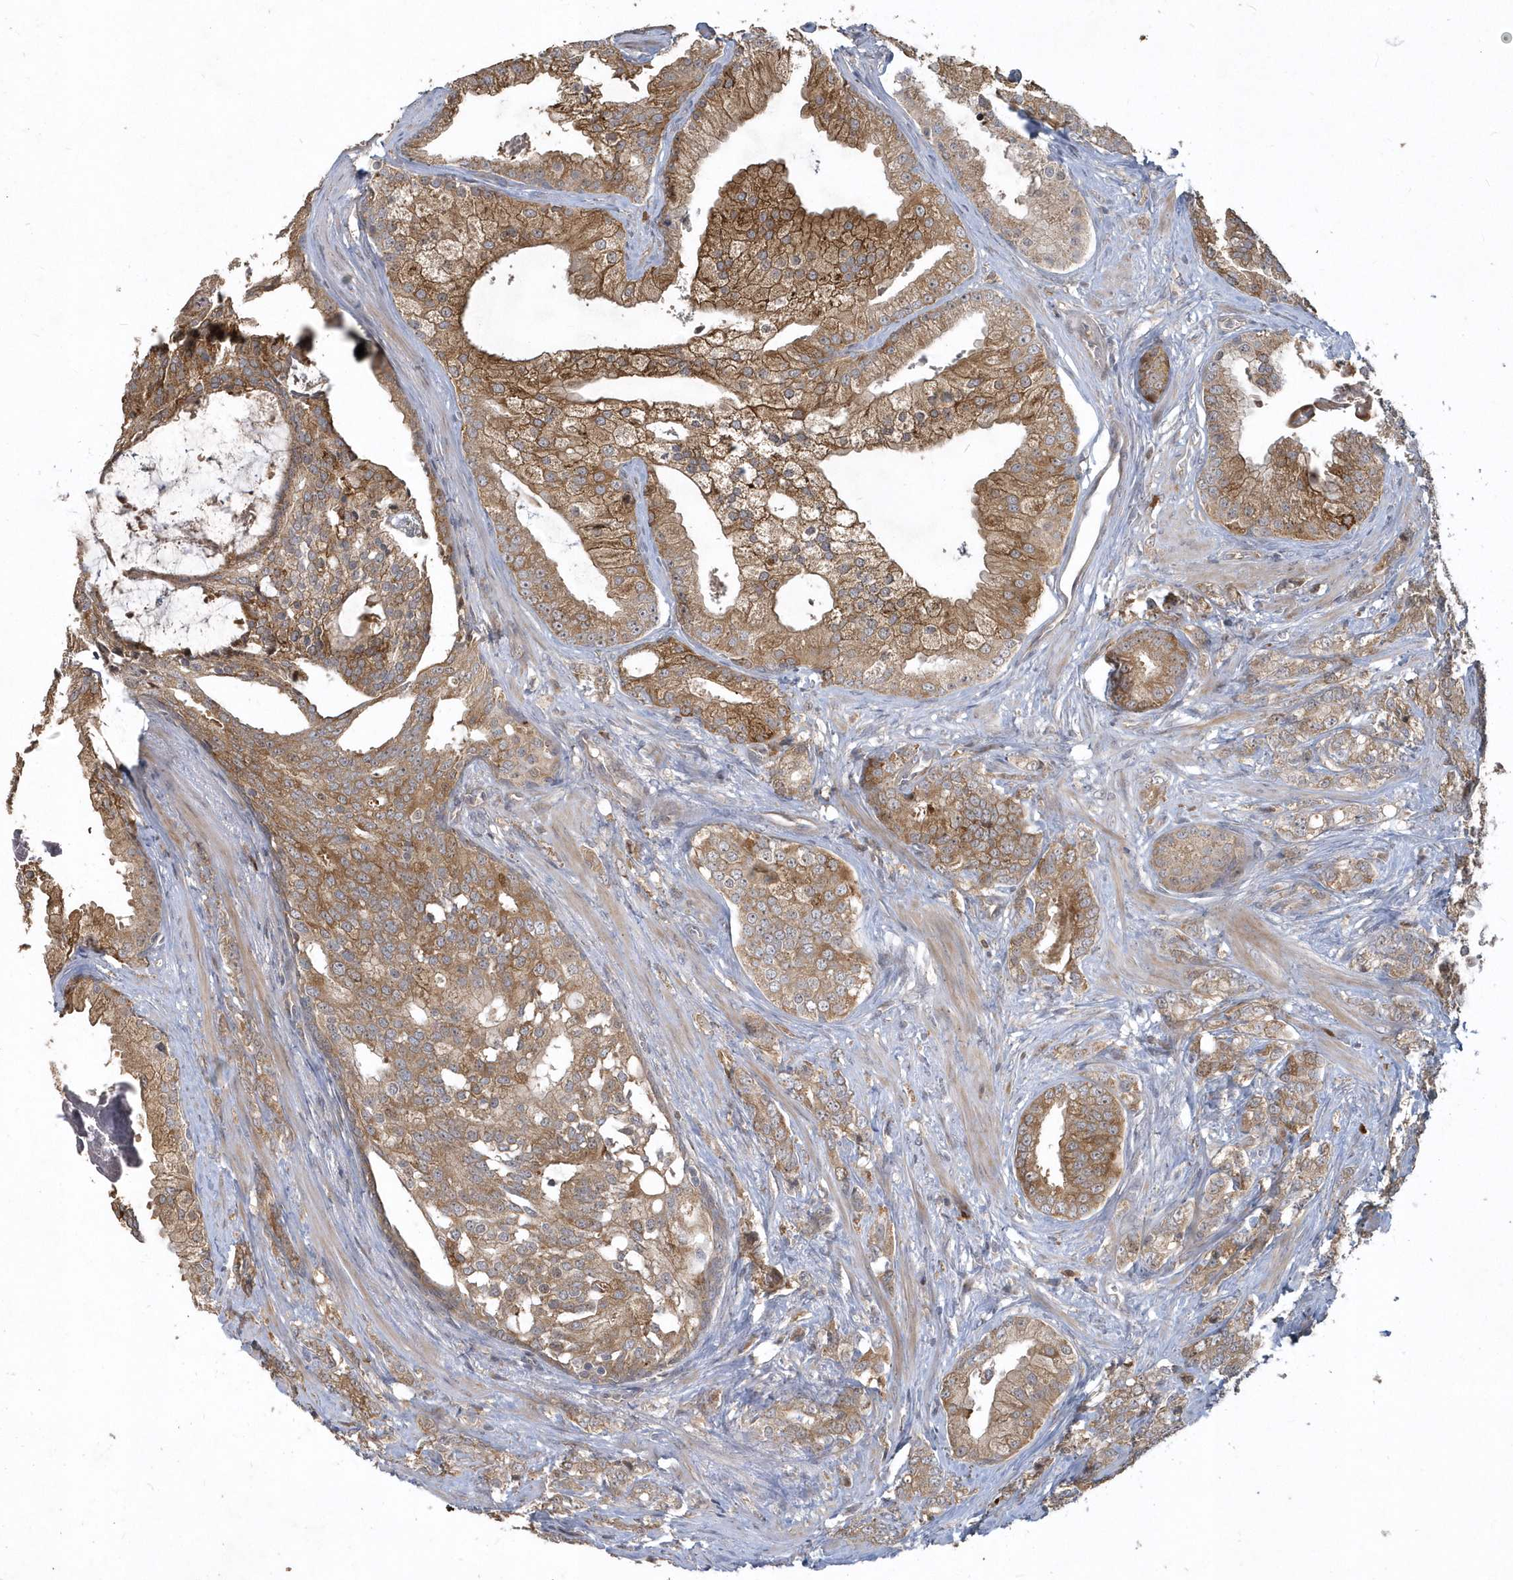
{"staining": {"intensity": "strong", "quantity": ">75%", "location": "cytoplasmic/membranous"}, "tissue": "prostate cancer", "cell_type": "Tumor cells", "image_type": "cancer", "snomed": [{"axis": "morphology", "description": "Adenocarcinoma, Low grade"}, {"axis": "topography", "description": "Prostate"}], "caption": "Strong cytoplasmic/membranous staining for a protein is seen in approximately >75% of tumor cells of prostate cancer (low-grade adenocarcinoma) using immunohistochemistry.", "gene": "TRAIP", "patient": {"sex": "male", "age": 58}}